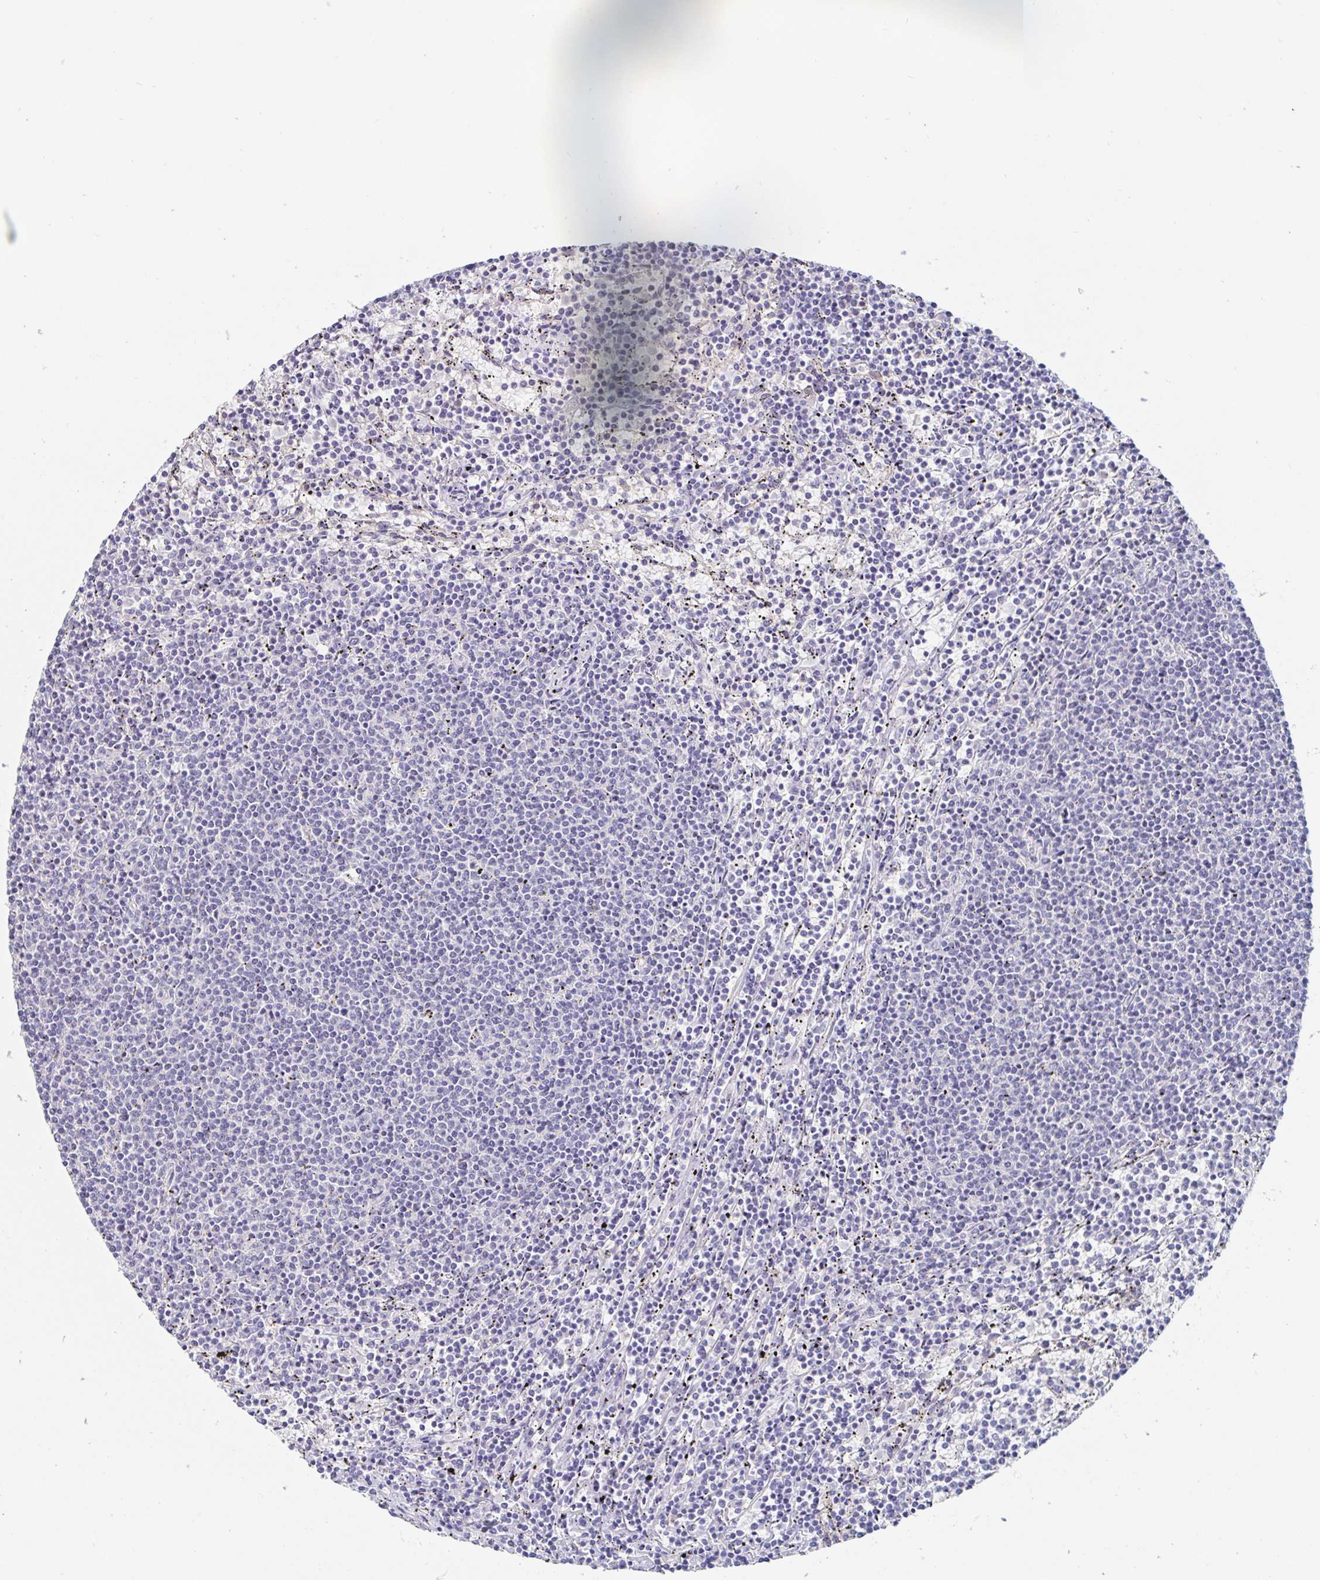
{"staining": {"intensity": "negative", "quantity": "none", "location": "none"}, "tissue": "lymphoma", "cell_type": "Tumor cells", "image_type": "cancer", "snomed": [{"axis": "morphology", "description": "Malignant lymphoma, non-Hodgkin's type, Low grade"}, {"axis": "topography", "description": "Spleen"}], "caption": "The photomicrograph shows no significant expression in tumor cells of low-grade malignant lymphoma, non-Hodgkin's type. The staining is performed using DAB (3,3'-diaminobenzidine) brown chromogen with nuclei counter-stained in using hematoxylin.", "gene": "SPPL3", "patient": {"sex": "female", "age": 50}}